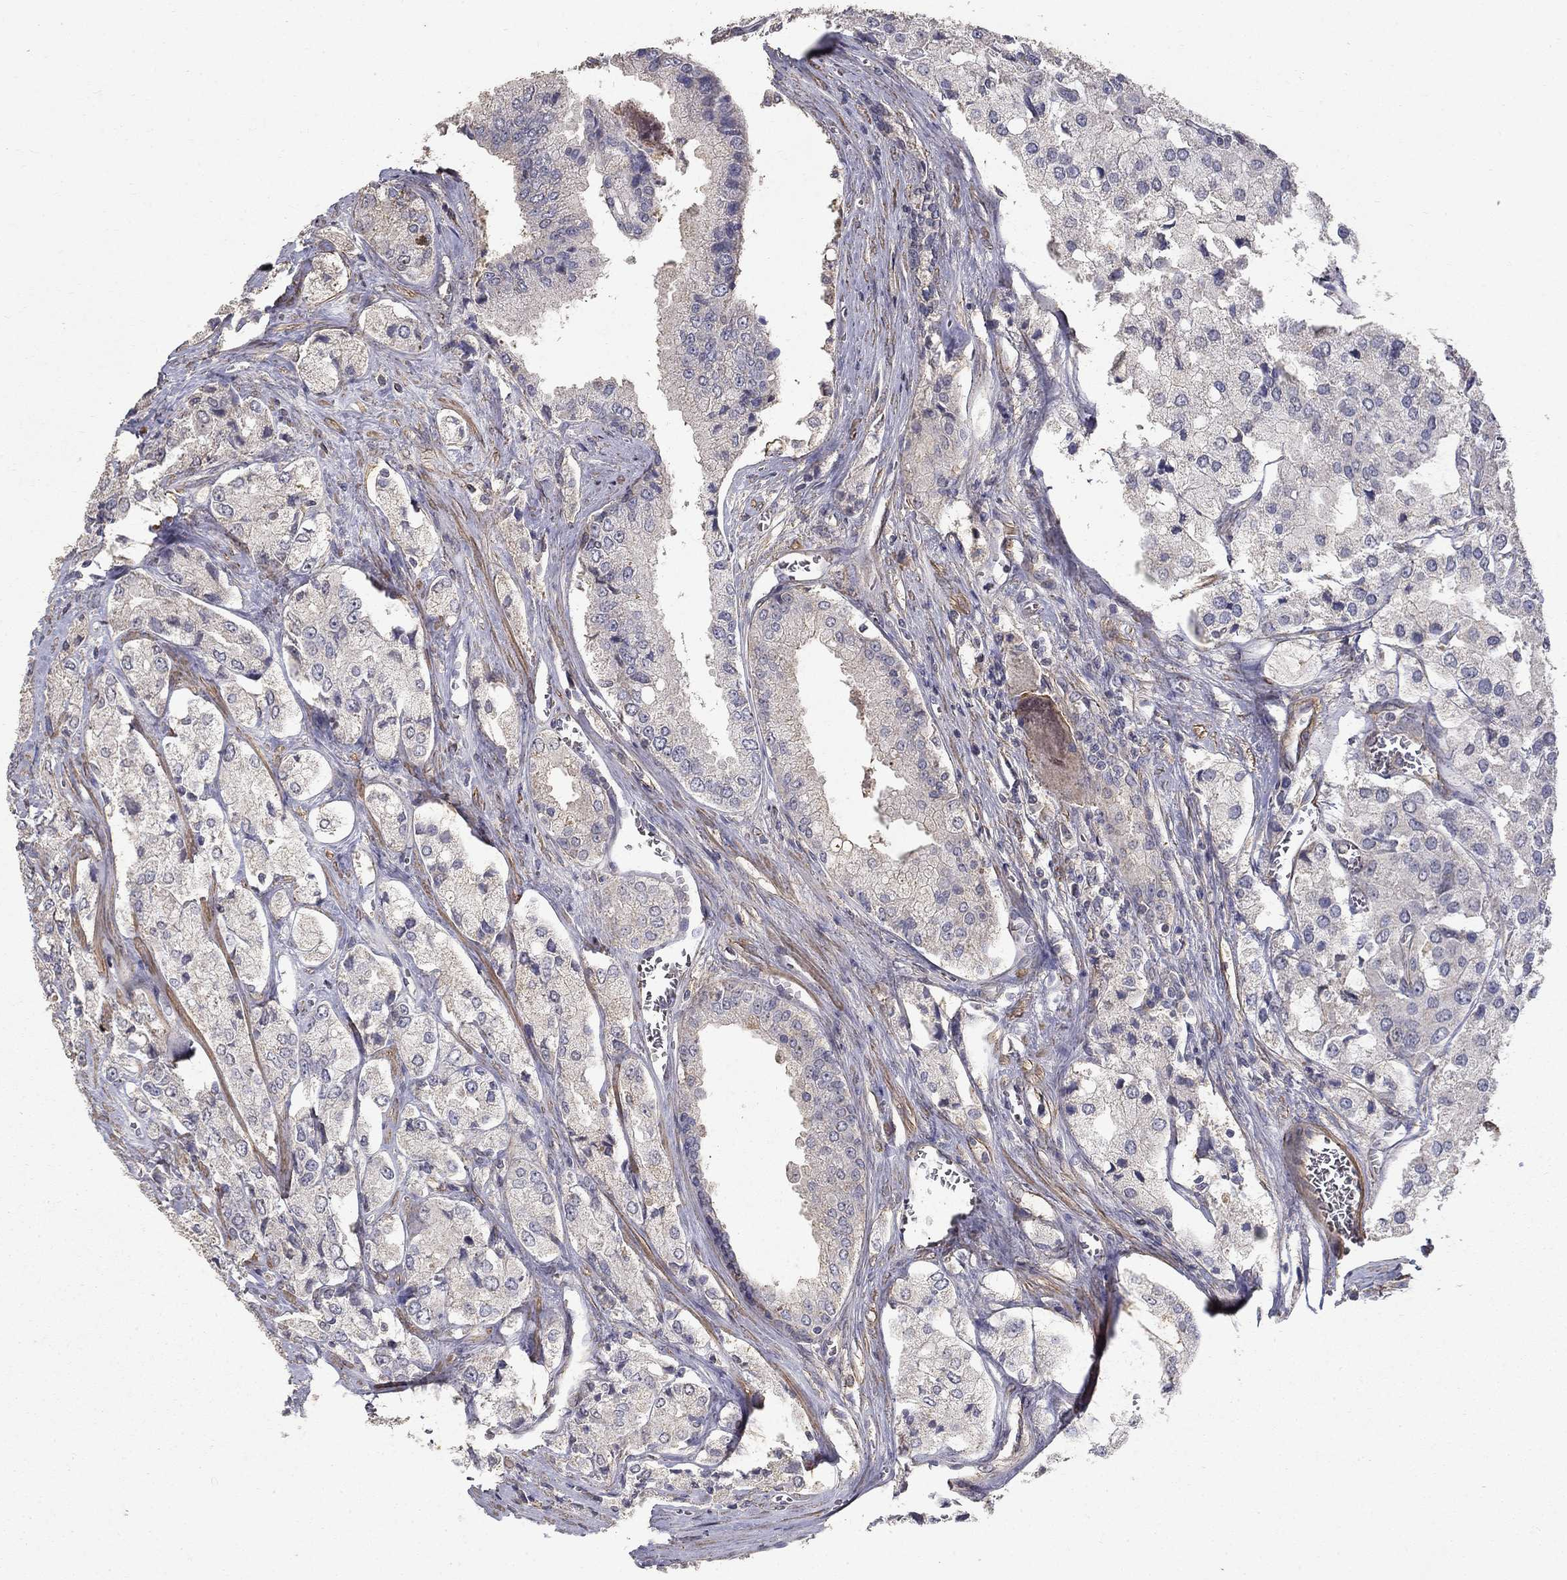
{"staining": {"intensity": "negative", "quantity": "none", "location": "none"}, "tissue": "prostate cancer", "cell_type": "Tumor cells", "image_type": "cancer", "snomed": [{"axis": "morphology", "description": "Adenocarcinoma, NOS"}, {"axis": "topography", "description": "Prostate and seminal vesicle, NOS"}, {"axis": "topography", "description": "Prostate"}], "caption": "This histopathology image is of prostate cancer stained with immunohistochemistry (IHC) to label a protein in brown with the nuclei are counter-stained blue. There is no positivity in tumor cells.", "gene": "MPP2", "patient": {"sex": "male", "age": 67}}